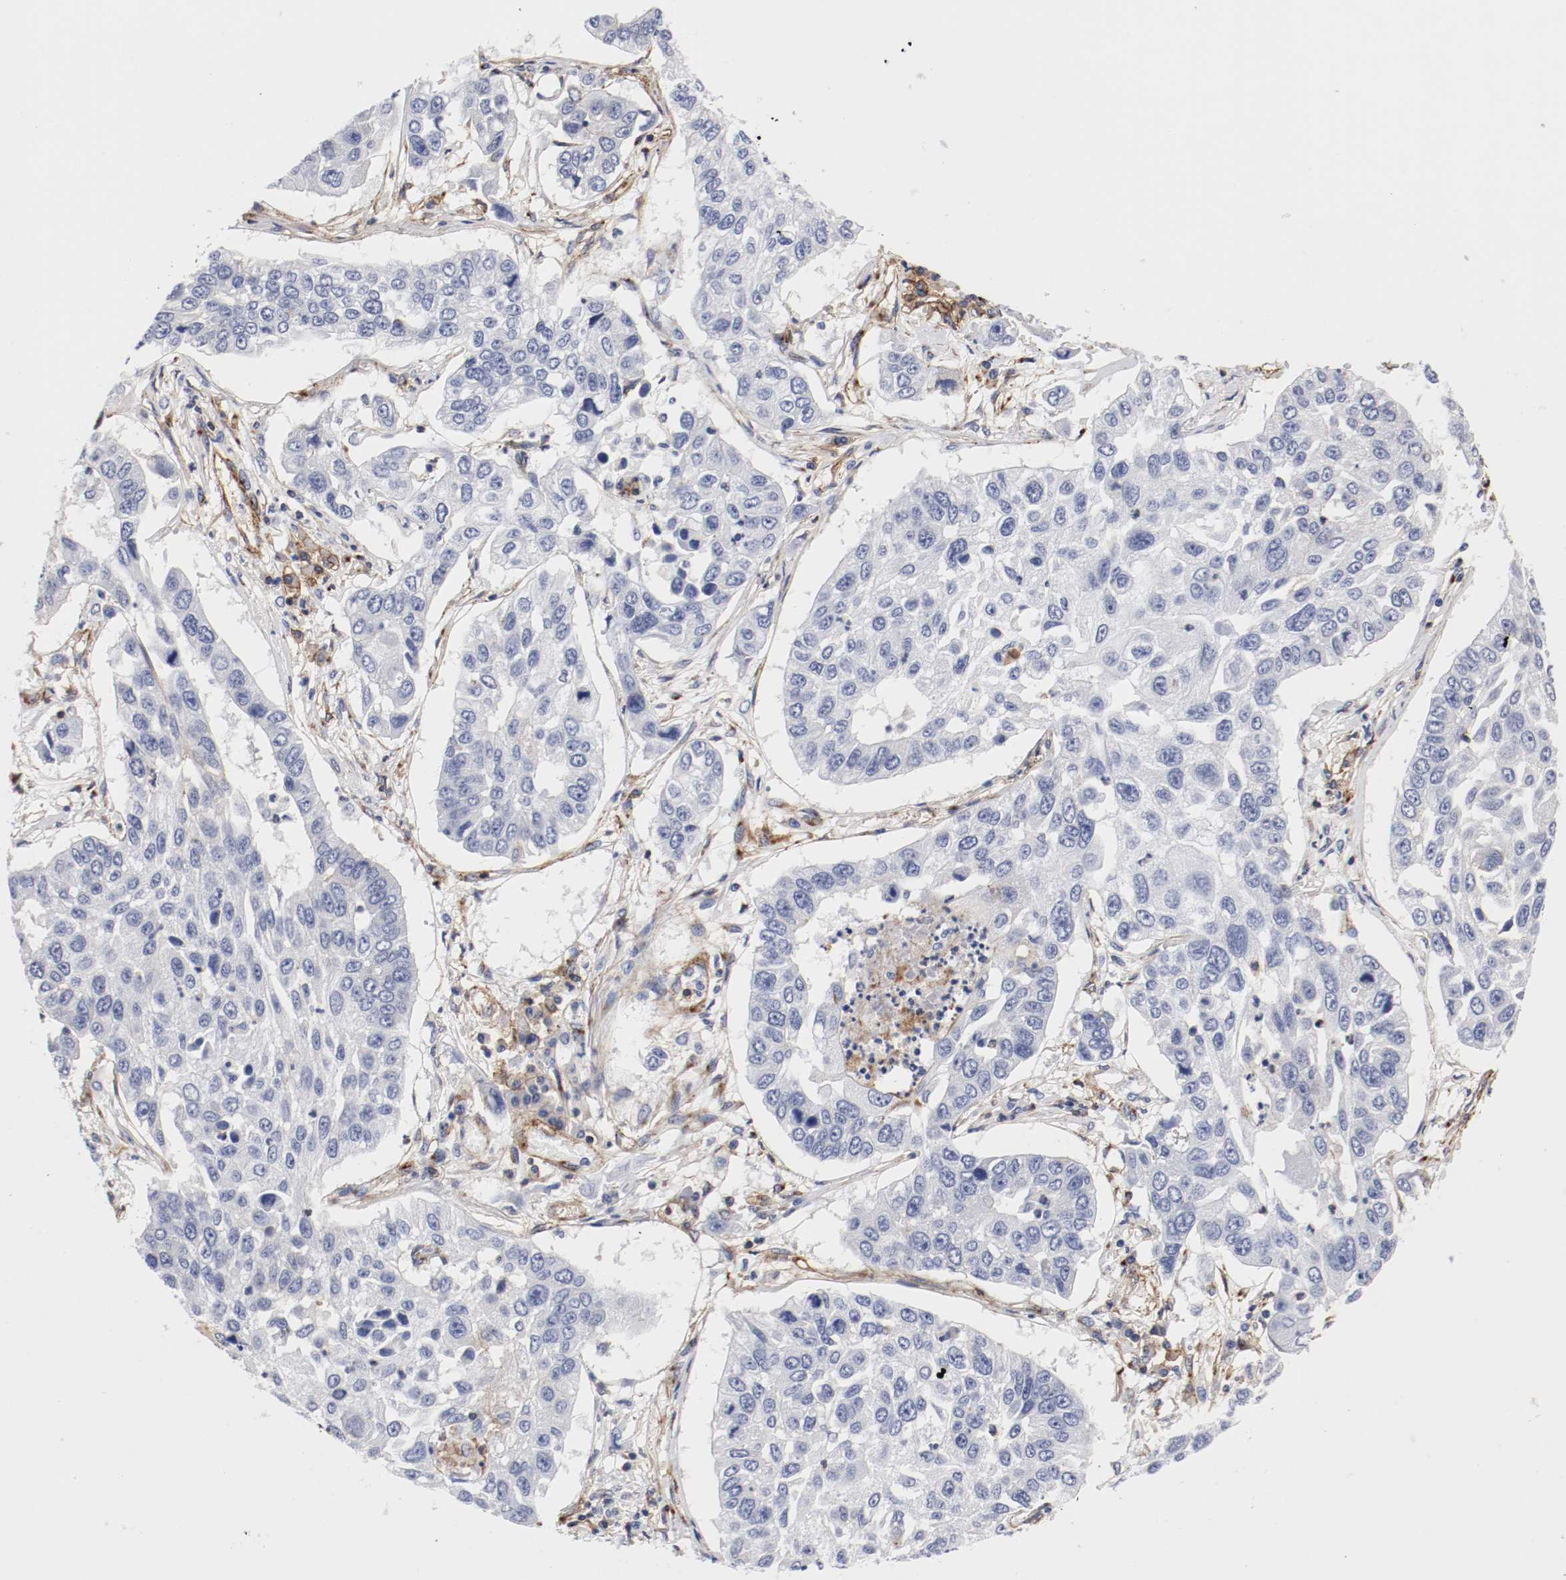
{"staining": {"intensity": "strong", "quantity": "25%-75%", "location": "cytoplasmic/membranous"}, "tissue": "lung cancer", "cell_type": "Tumor cells", "image_type": "cancer", "snomed": [{"axis": "morphology", "description": "Squamous cell carcinoma, NOS"}, {"axis": "topography", "description": "Lung"}], "caption": "IHC histopathology image of lung squamous cell carcinoma stained for a protein (brown), which shows high levels of strong cytoplasmic/membranous staining in approximately 25%-75% of tumor cells.", "gene": "IFITM1", "patient": {"sex": "male", "age": 71}}